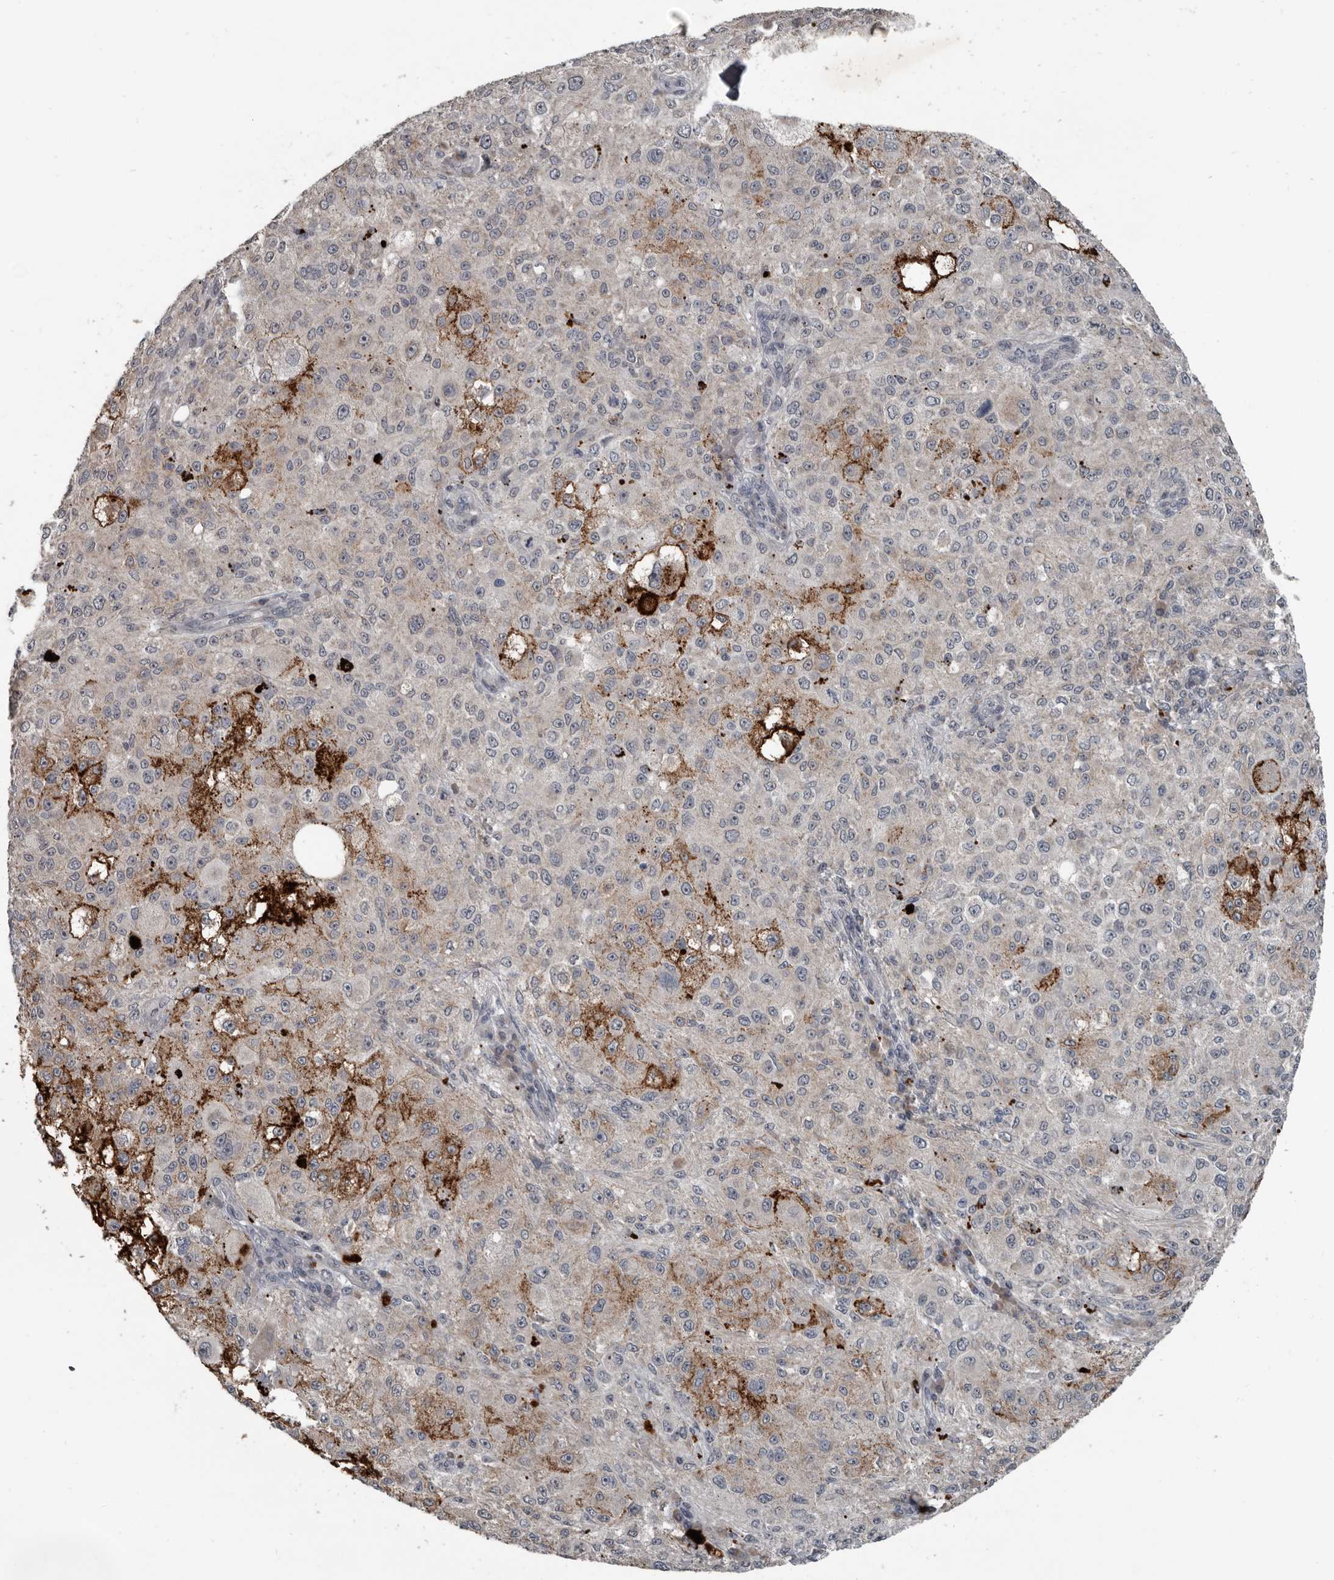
{"staining": {"intensity": "strong", "quantity": "<25%", "location": "cytoplasmic/membranous"}, "tissue": "melanoma", "cell_type": "Tumor cells", "image_type": "cancer", "snomed": [{"axis": "morphology", "description": "Necrosis, NOS"}, {"axis": "morphology", "description": "Malignant melanoma, NOS"}, {"axis": "topography", "description": "Skin"}], "caption": "About <25% of tumor cells in malignant melanoma demonstrate strong cytoplasmic/membranous protein positivity as visualized by brown immunohistochemical staining.", "gene": "C1orf216", "patient": {"sex": "female", "age": 87}}